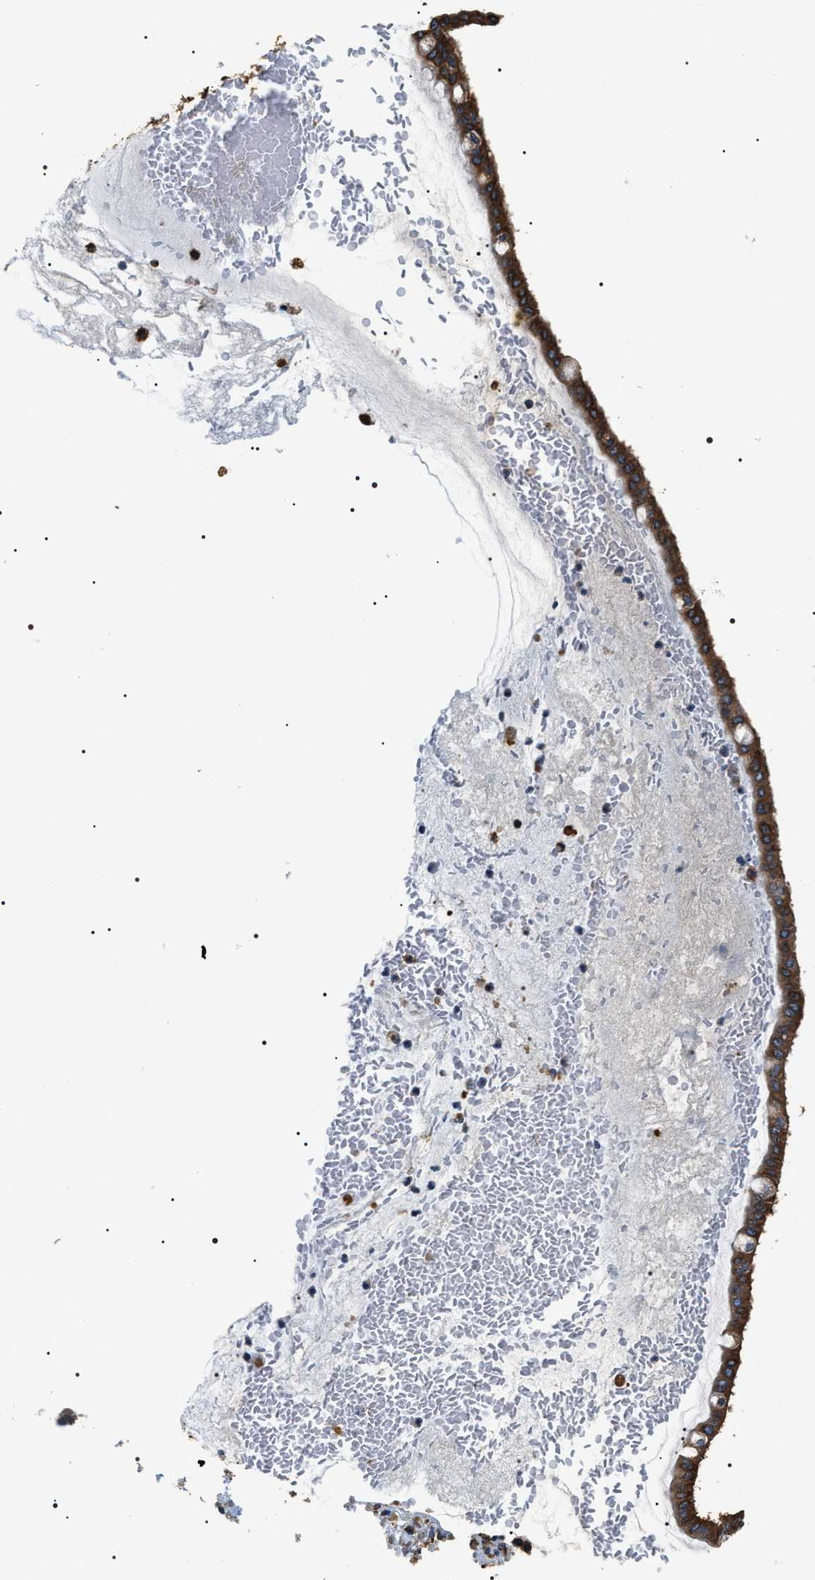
{"staining": {"intensity": "moderate", "quantity": ">75%", "location": "cytoplasmic/membranous"}, "tissue": "ovarian cancer", "cell_type": "Tumor cells", "image_type": "cancer", "snomed": [{"axis": "morphology", "description": "Cystadenocarcinoma, mucinous, NOS"}, {"axis": "topography", "description": "Ovary"}], "caption": "Human mucinous cystadenocarcinoma (ovarian) stained with a protein marker shows moderate staining in tumor cells.", "gene": "KTN1", "patient": {"sex": "female", "age": 73}}